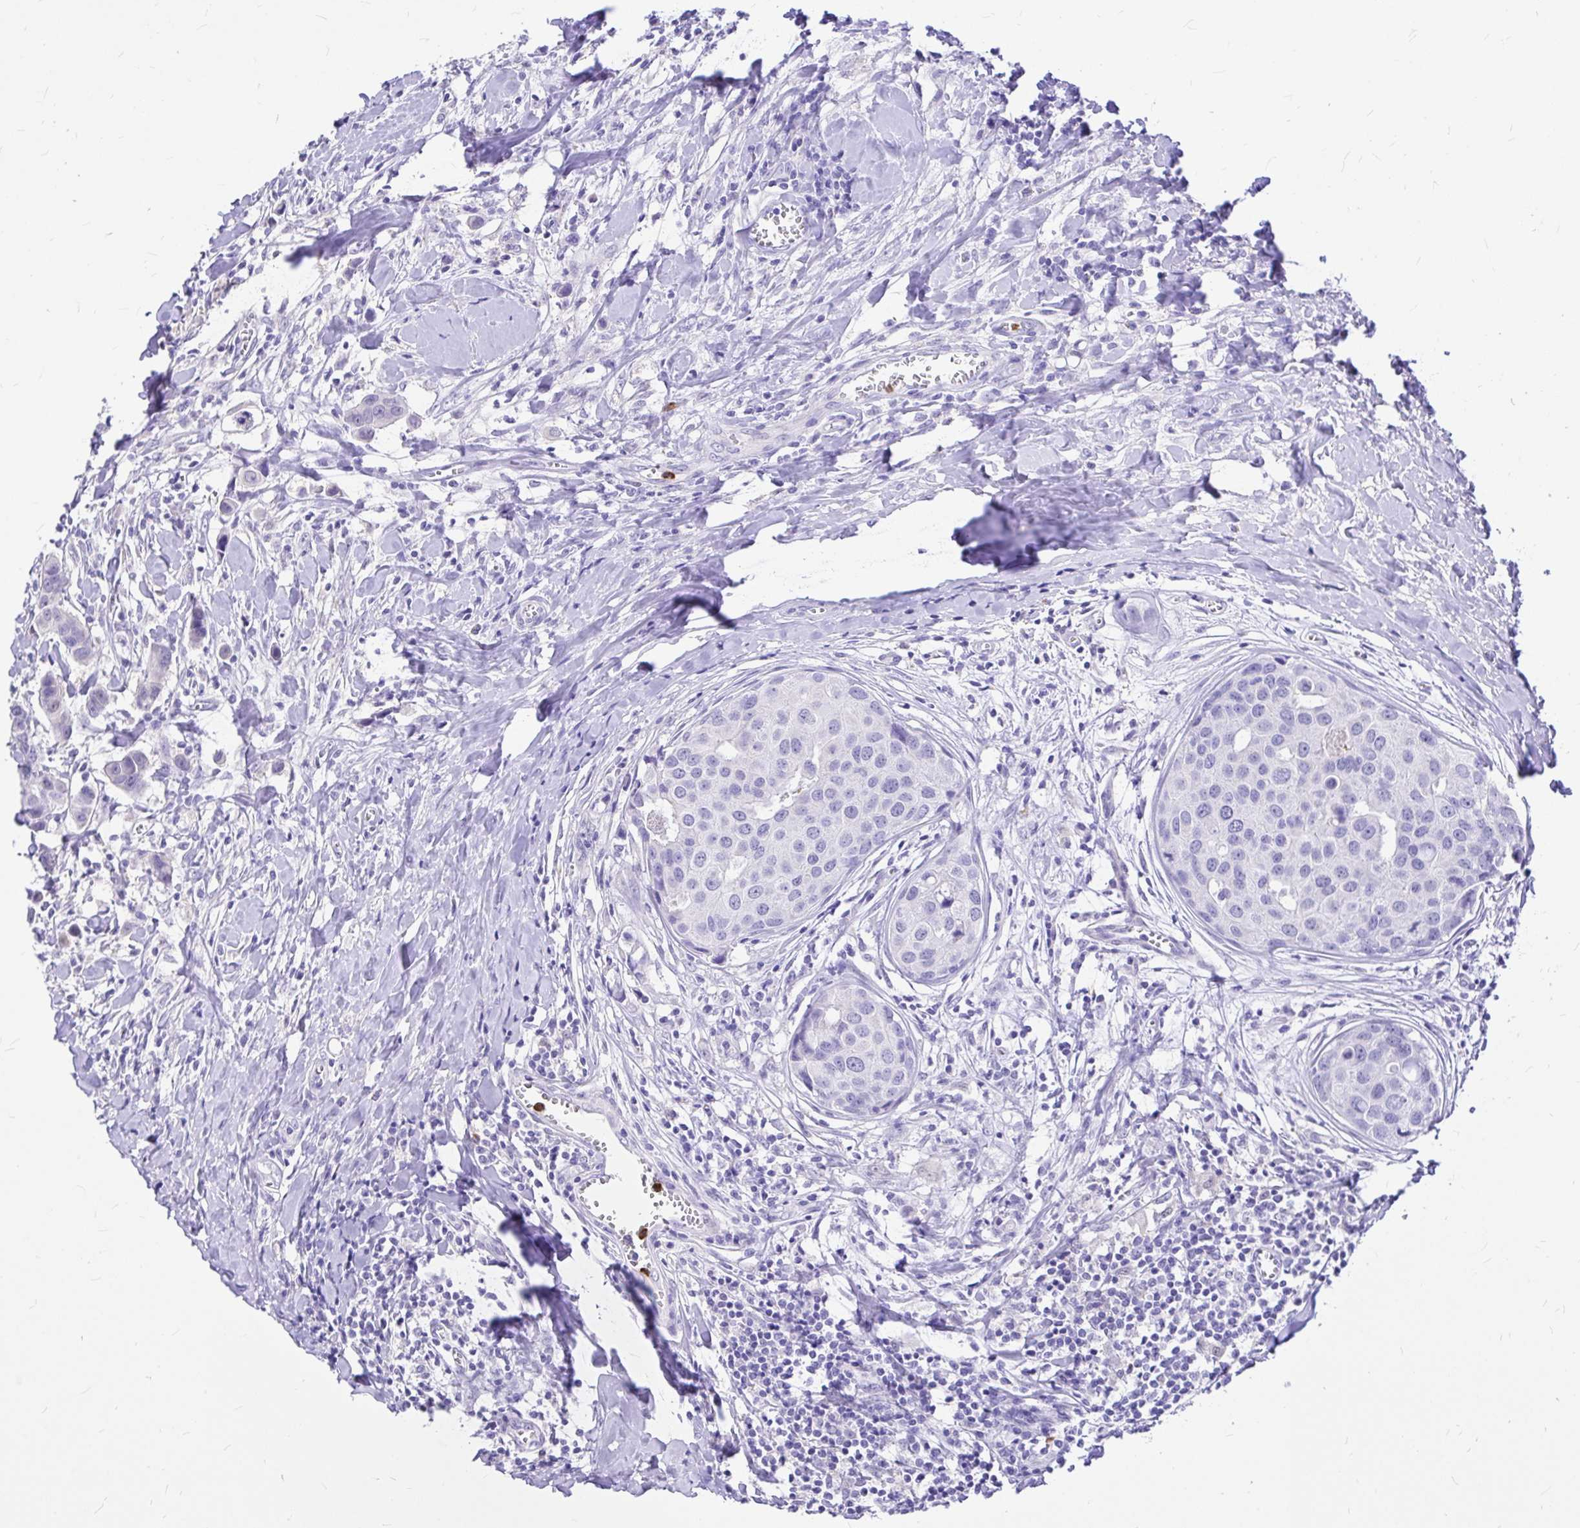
{"staining": {"intensity": "negative", "quantity": "none", "location": "none"}, "tissue": "breast cancer", "cell_type": "Tumor cells", "image_type": "cancer", "snomed": [{"axis": "morphology", "description": "Duct carcinoma"}, {"axis": "topography", "description": "Breast"}], "caption": "Tumor cells are negative for protein expression in human breast infiltrating ductal carcinoma.", "gene": "CLEC1B", "patient": {"sex": "female", "age": 24}}